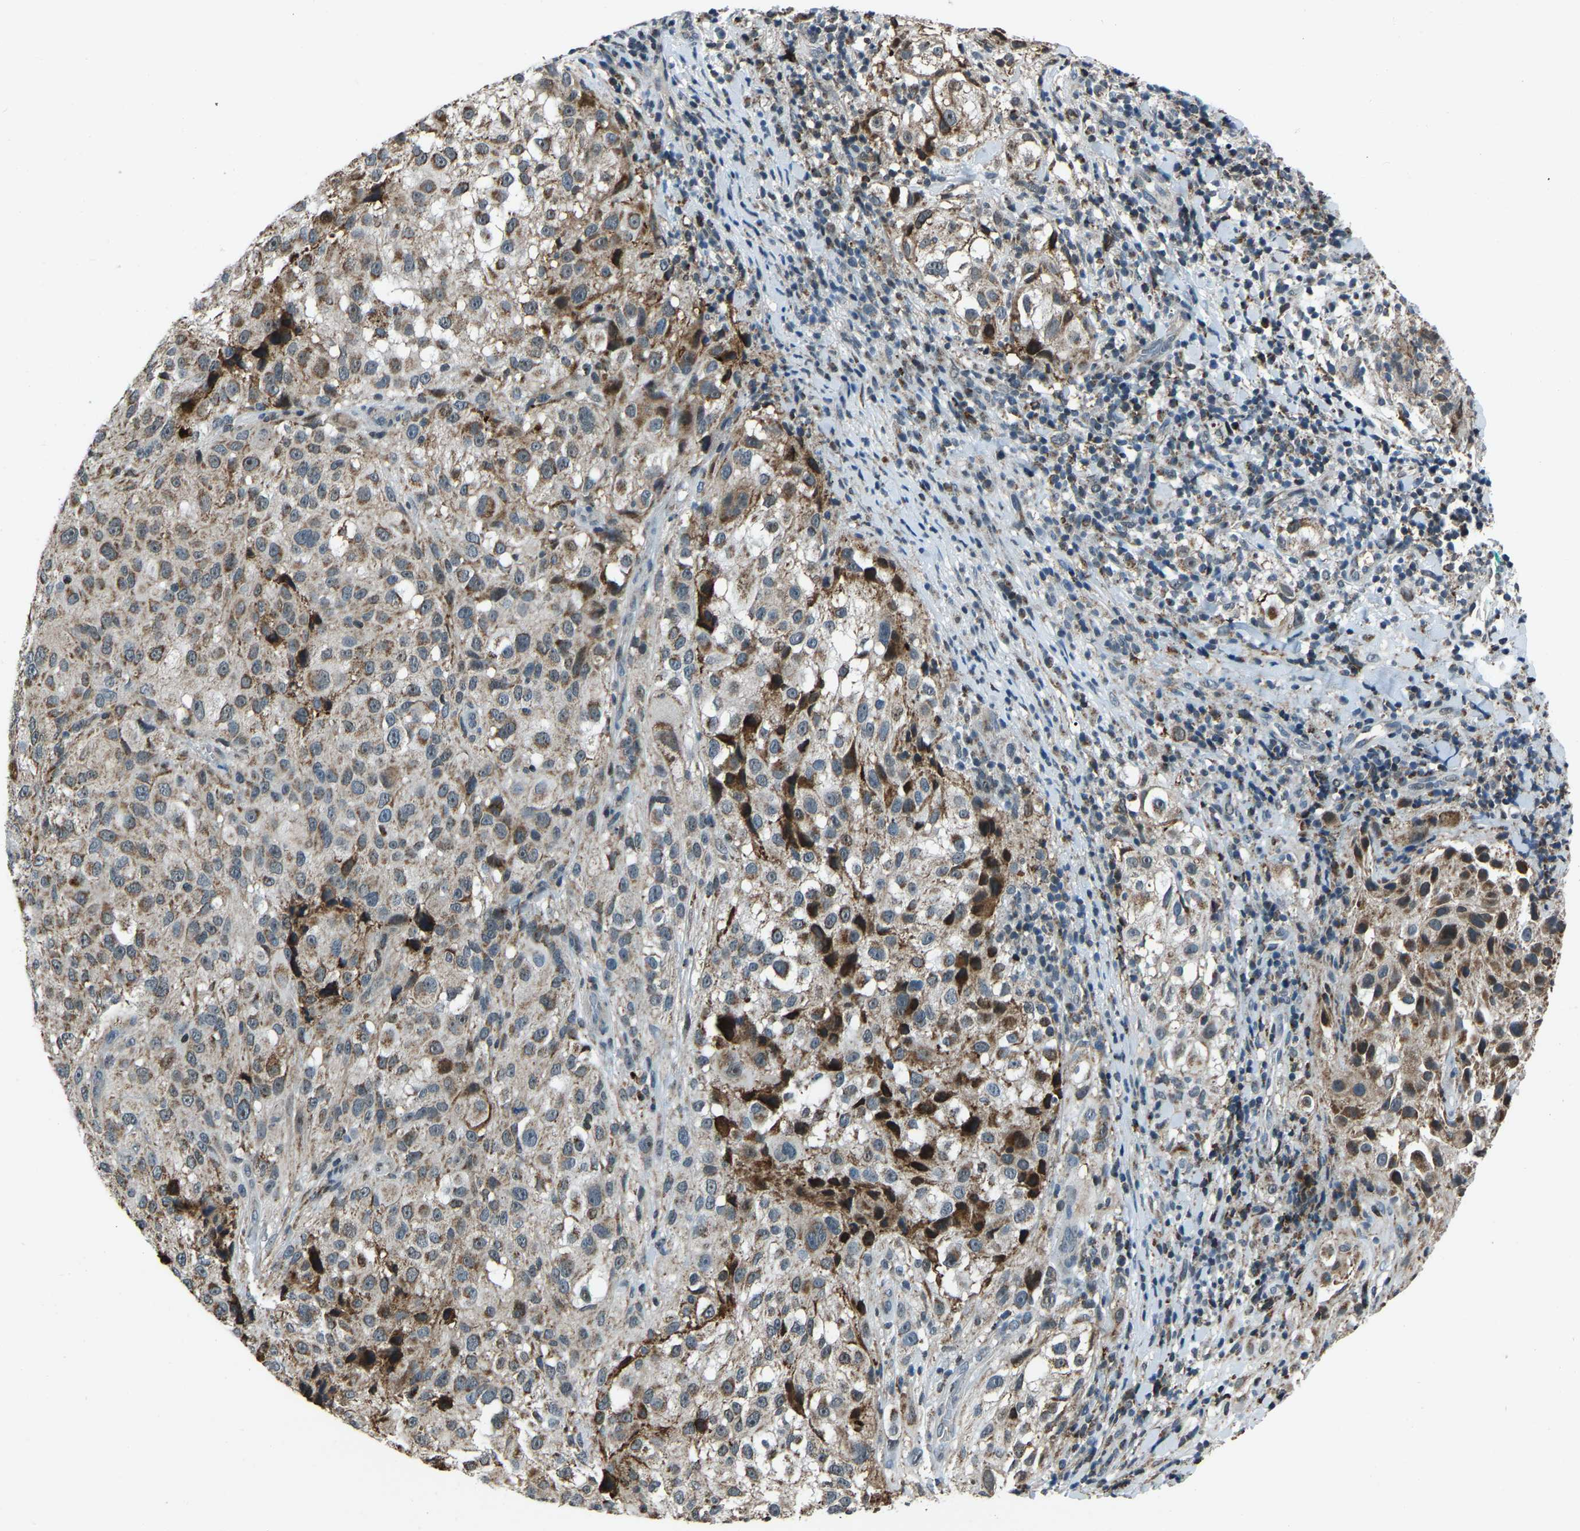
{"staining": {"intensity": "moderate", "quantity": ">75%", "location": "cytoplasmic/membranous"}, "tissue": "melanoma", "cell_type": "Tumor cells", "image_type": "cancer", "snomed": [{"axis": "morphology", "description": "Necrosis, NOS"}, {"axis": "morphology", "description": "Malignant melanoma, NOS"}, {"axis": "topography", "description": "Skin"}], "caption": "This histopathology image demonstrates malignant melanoma stained with immunohistochemistry (IHC) to label a protein in brown. The cytoplasmic/membranous of tumor cells show moderate positivity for the protein. Nuclei are counter-stained blue.", "gene": "RBM33", "patient": {"sex": "female", "age": 87}}